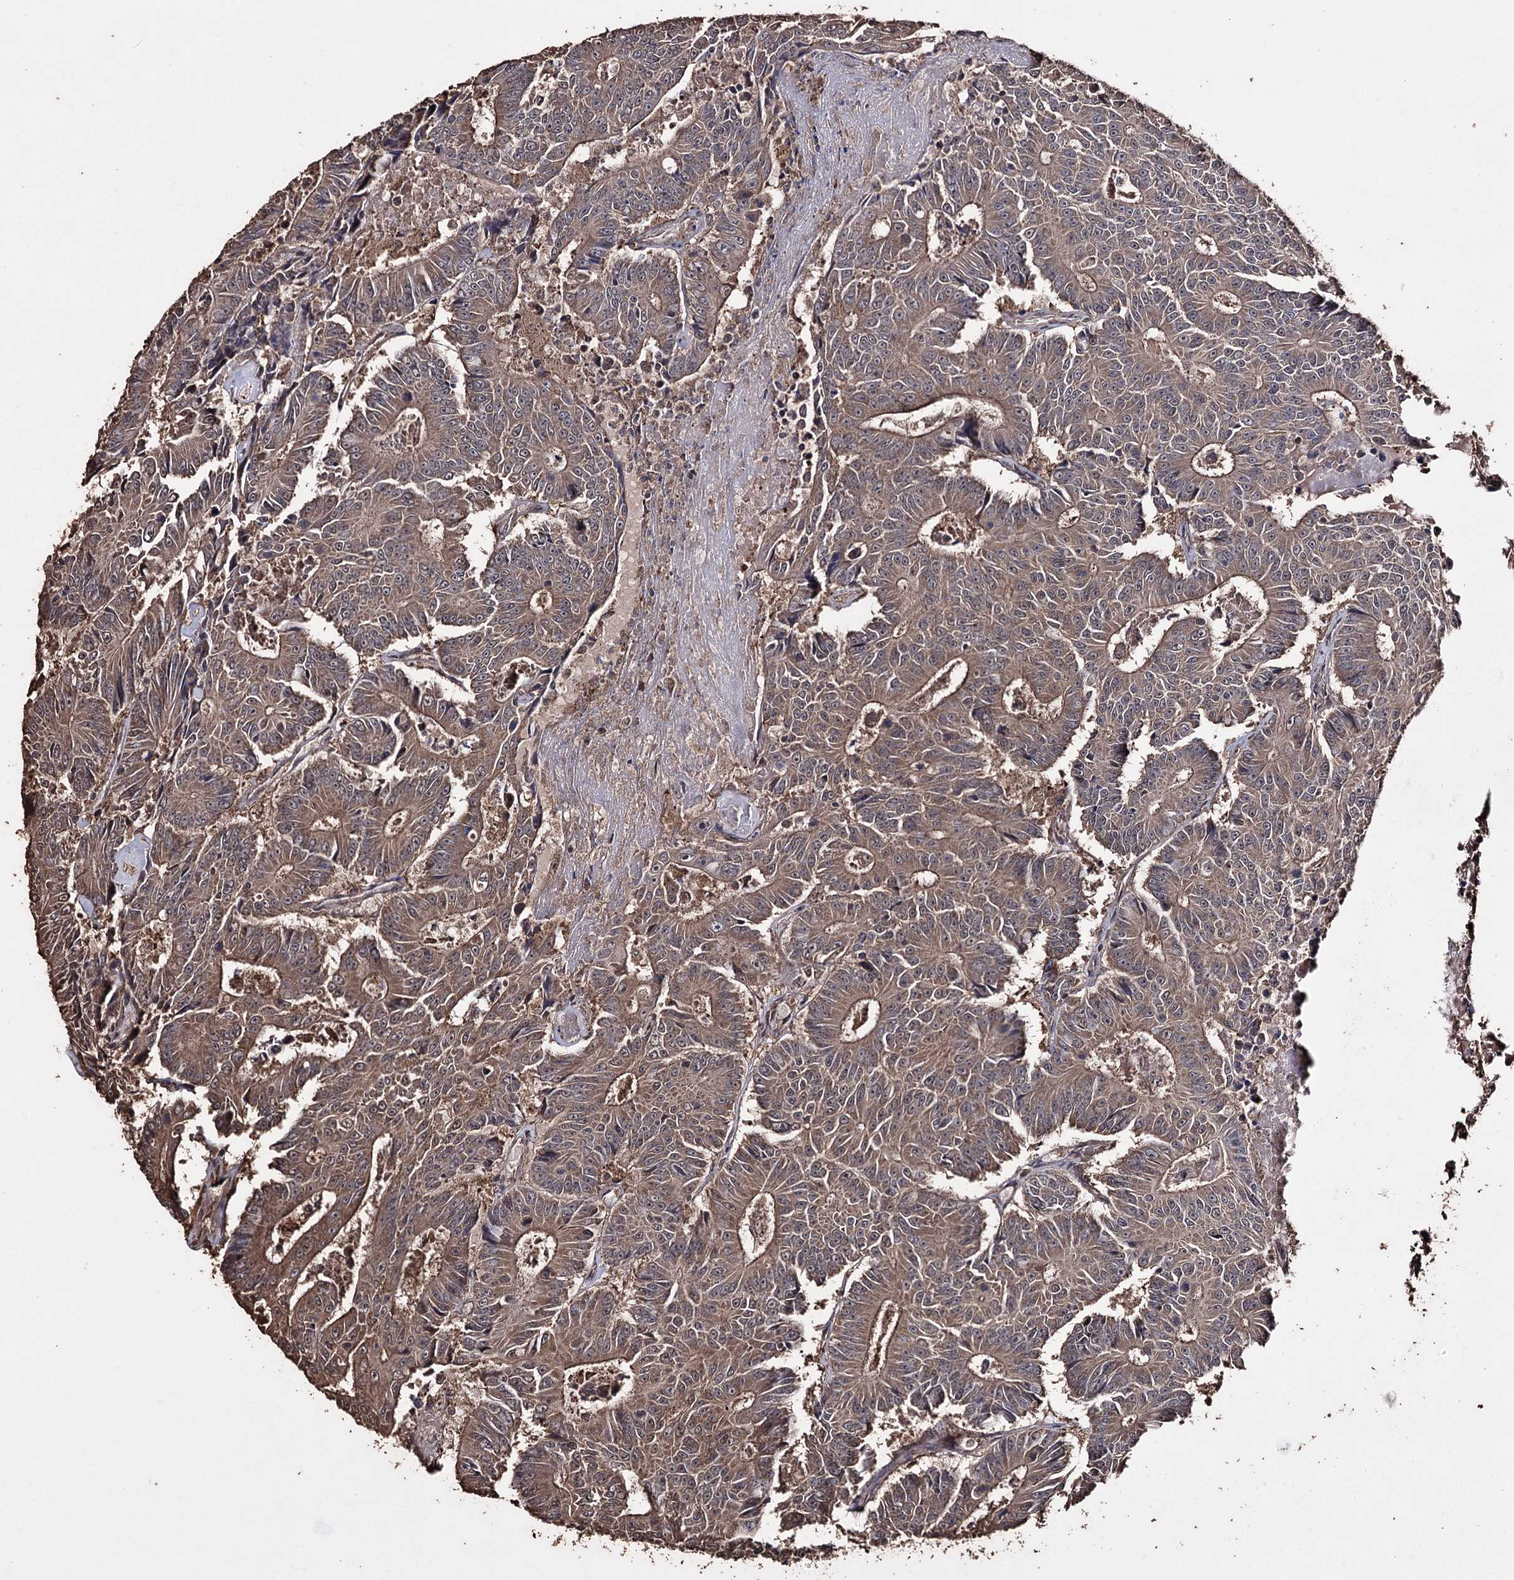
{"staining": {"intensity": "moderate", "quantity": ">75%", "location": "cytoplasmic/membranous"}, "tissue": "colorectal cancer", "cell_type": "Tumor cells", "image_type": "cancer", "snomed": [{"axis": "morphology", "description": "Adenocarcinoma, NOS"}, {"axis": "topography", "description": "Colon"}], "caption": "This photomicrograph demonstrates immunohistochemistry (IHC) staining of adenocarcinoma (colorectal), with medium moderate cytoplasmic/membranous staining in approximately >75% of tumor cells.", "gene": "ZNF662", "patient": {"sex": "male", "age": 83}}